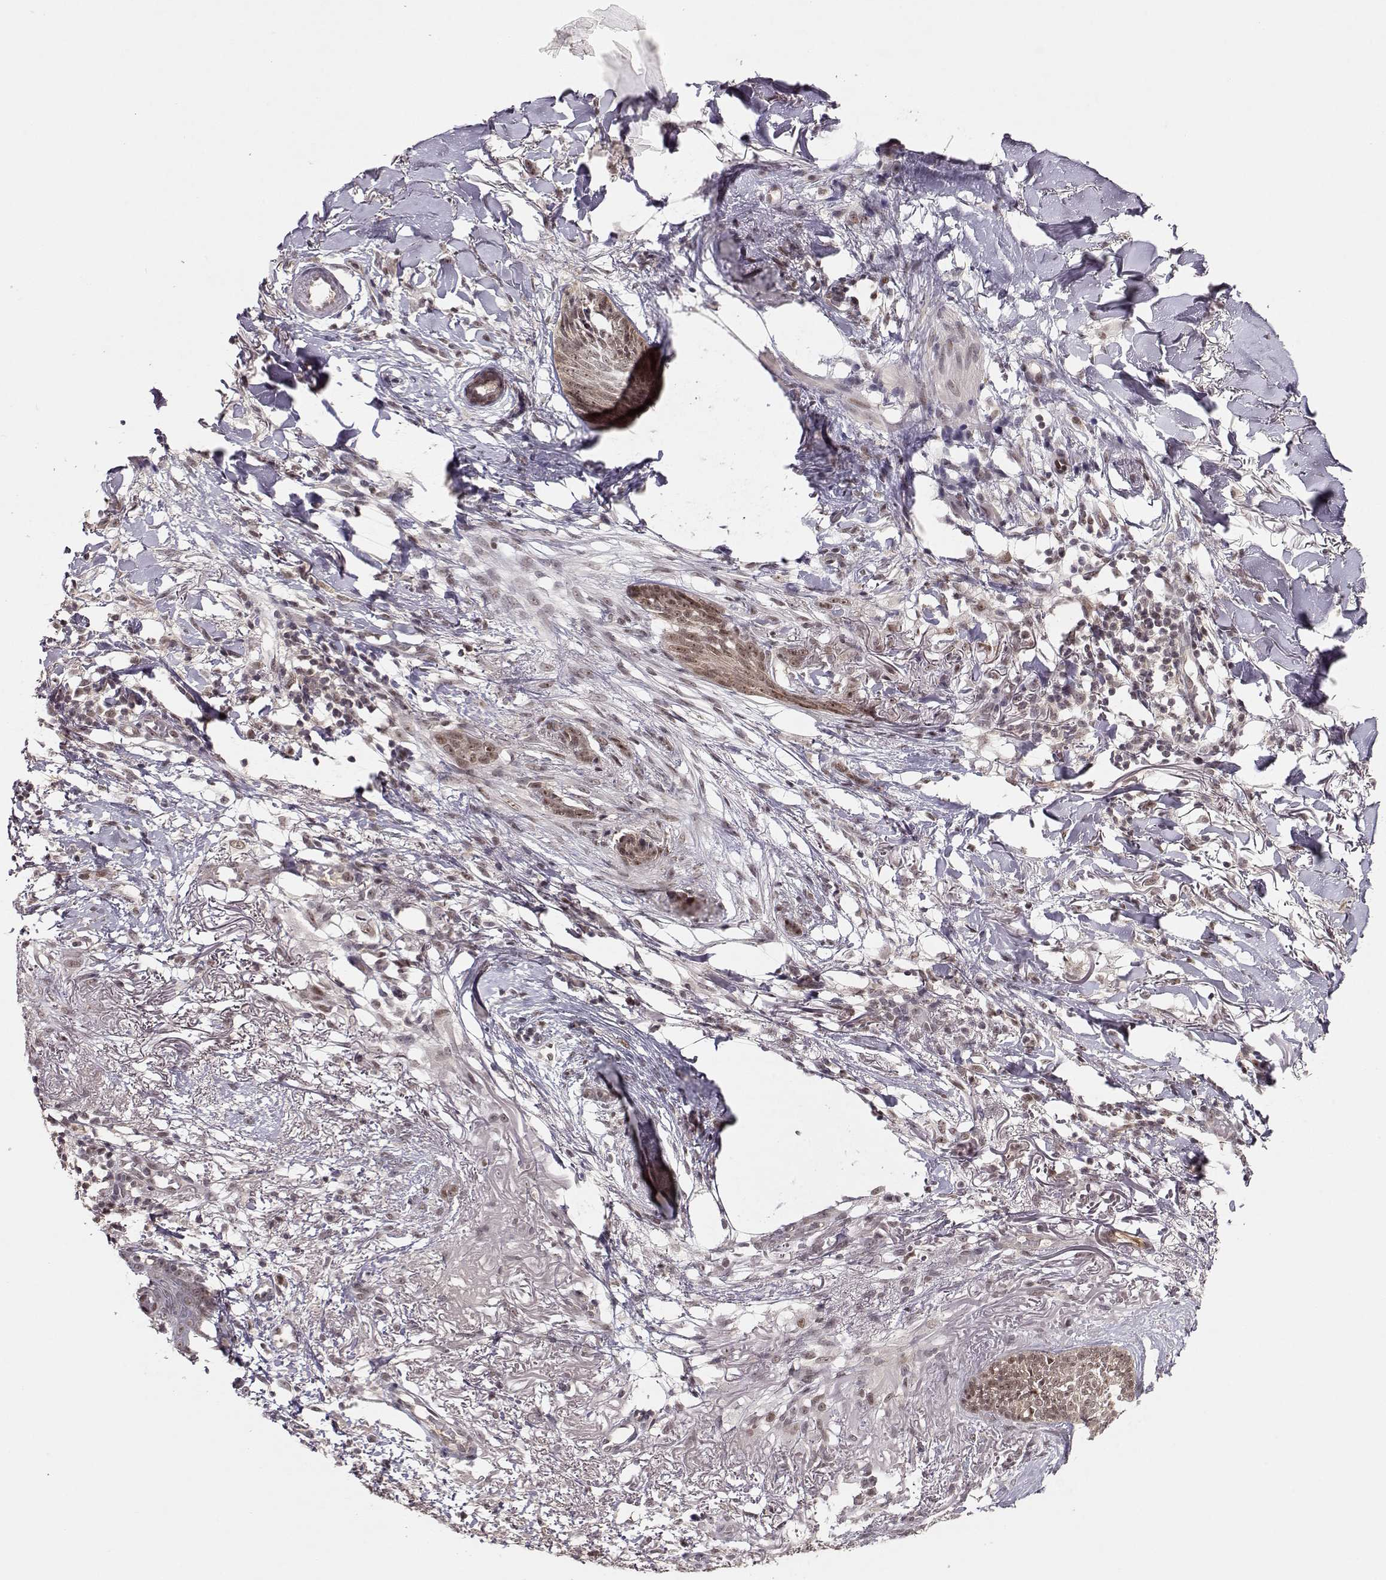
{"staining": {"intensity": "weak", "quantity": ">75%", "location": "cytoplasmic/membranous,nuclear"}, "tissue": "skin cancer", "cell_type": "Tumor cells", "image_type": "cancer", "snomed": [{"axis": "morphology", "description": "Normal tissue, NOS"}, {"axis": "morphology", "description": "Basal cell carcinoma"}, {"axis": "topography", "description": "Skin"}], "caption": "Skin cancer stained for a protein demonstrates weak cytoplasmic/membranous and nuclear positivity in tumor cells.", "gene": "CSNK2A1", "patient": {"sex": "male", "age": 84}}